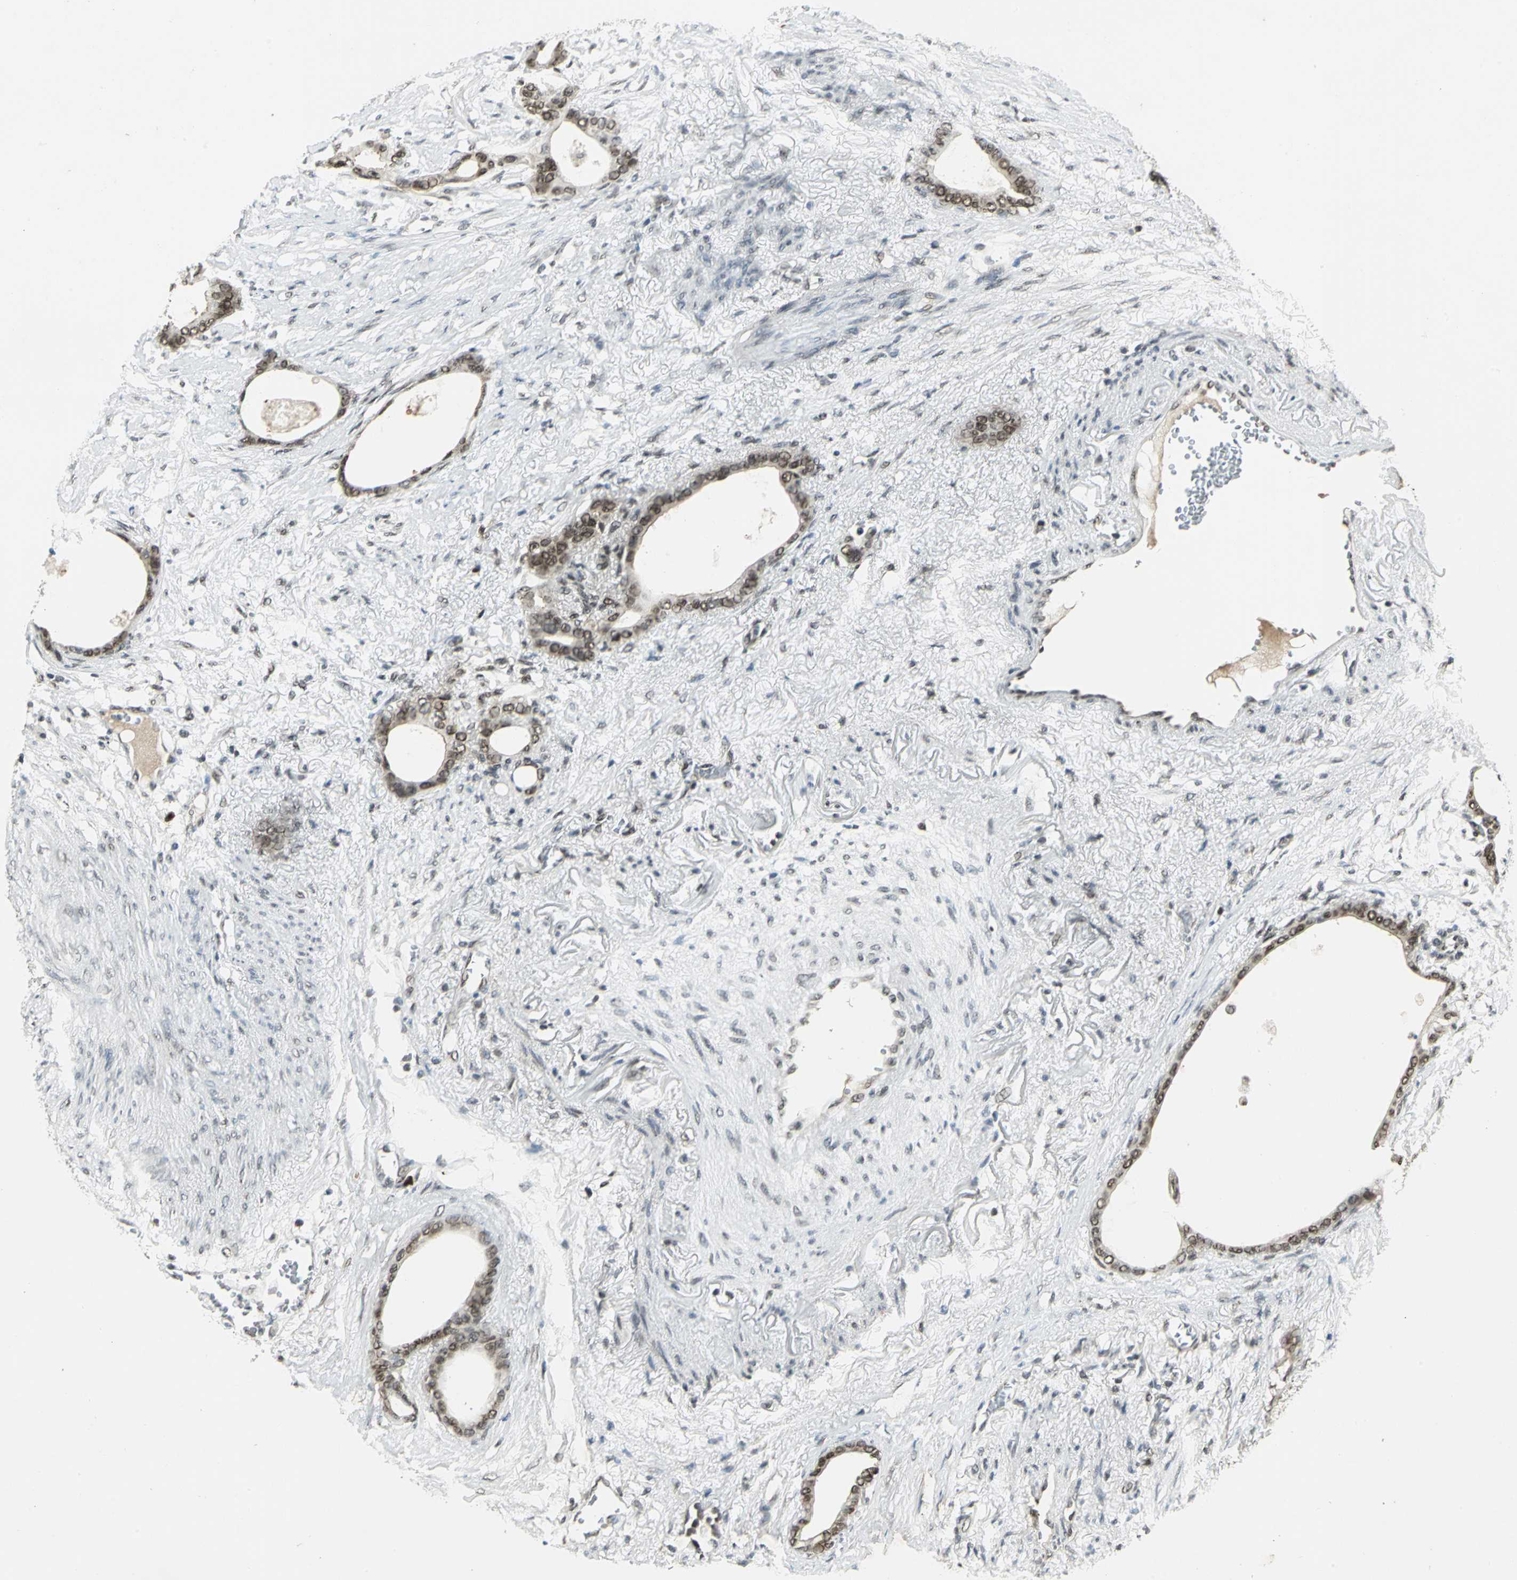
{"staining": {"intensity": "weak", "quantity": "25%-75%", "location": "nuclear"}, "tissue": "stomach cancer", "cell_type": "Tumor cells", "image_type": "cancer", "snomed": [{"axis": "morphology", "description": "Adenocarcinoma, NOS"}, {"axis": "topography", "description": "Stomach"}], "caption": "Human stomach cancer stained with a brown dye shows weak nuclear positive positivity in approximately 25%-75% of tumor cells.", "gene": "RAD17", "patient": {"sex": "female", "age": 75}}